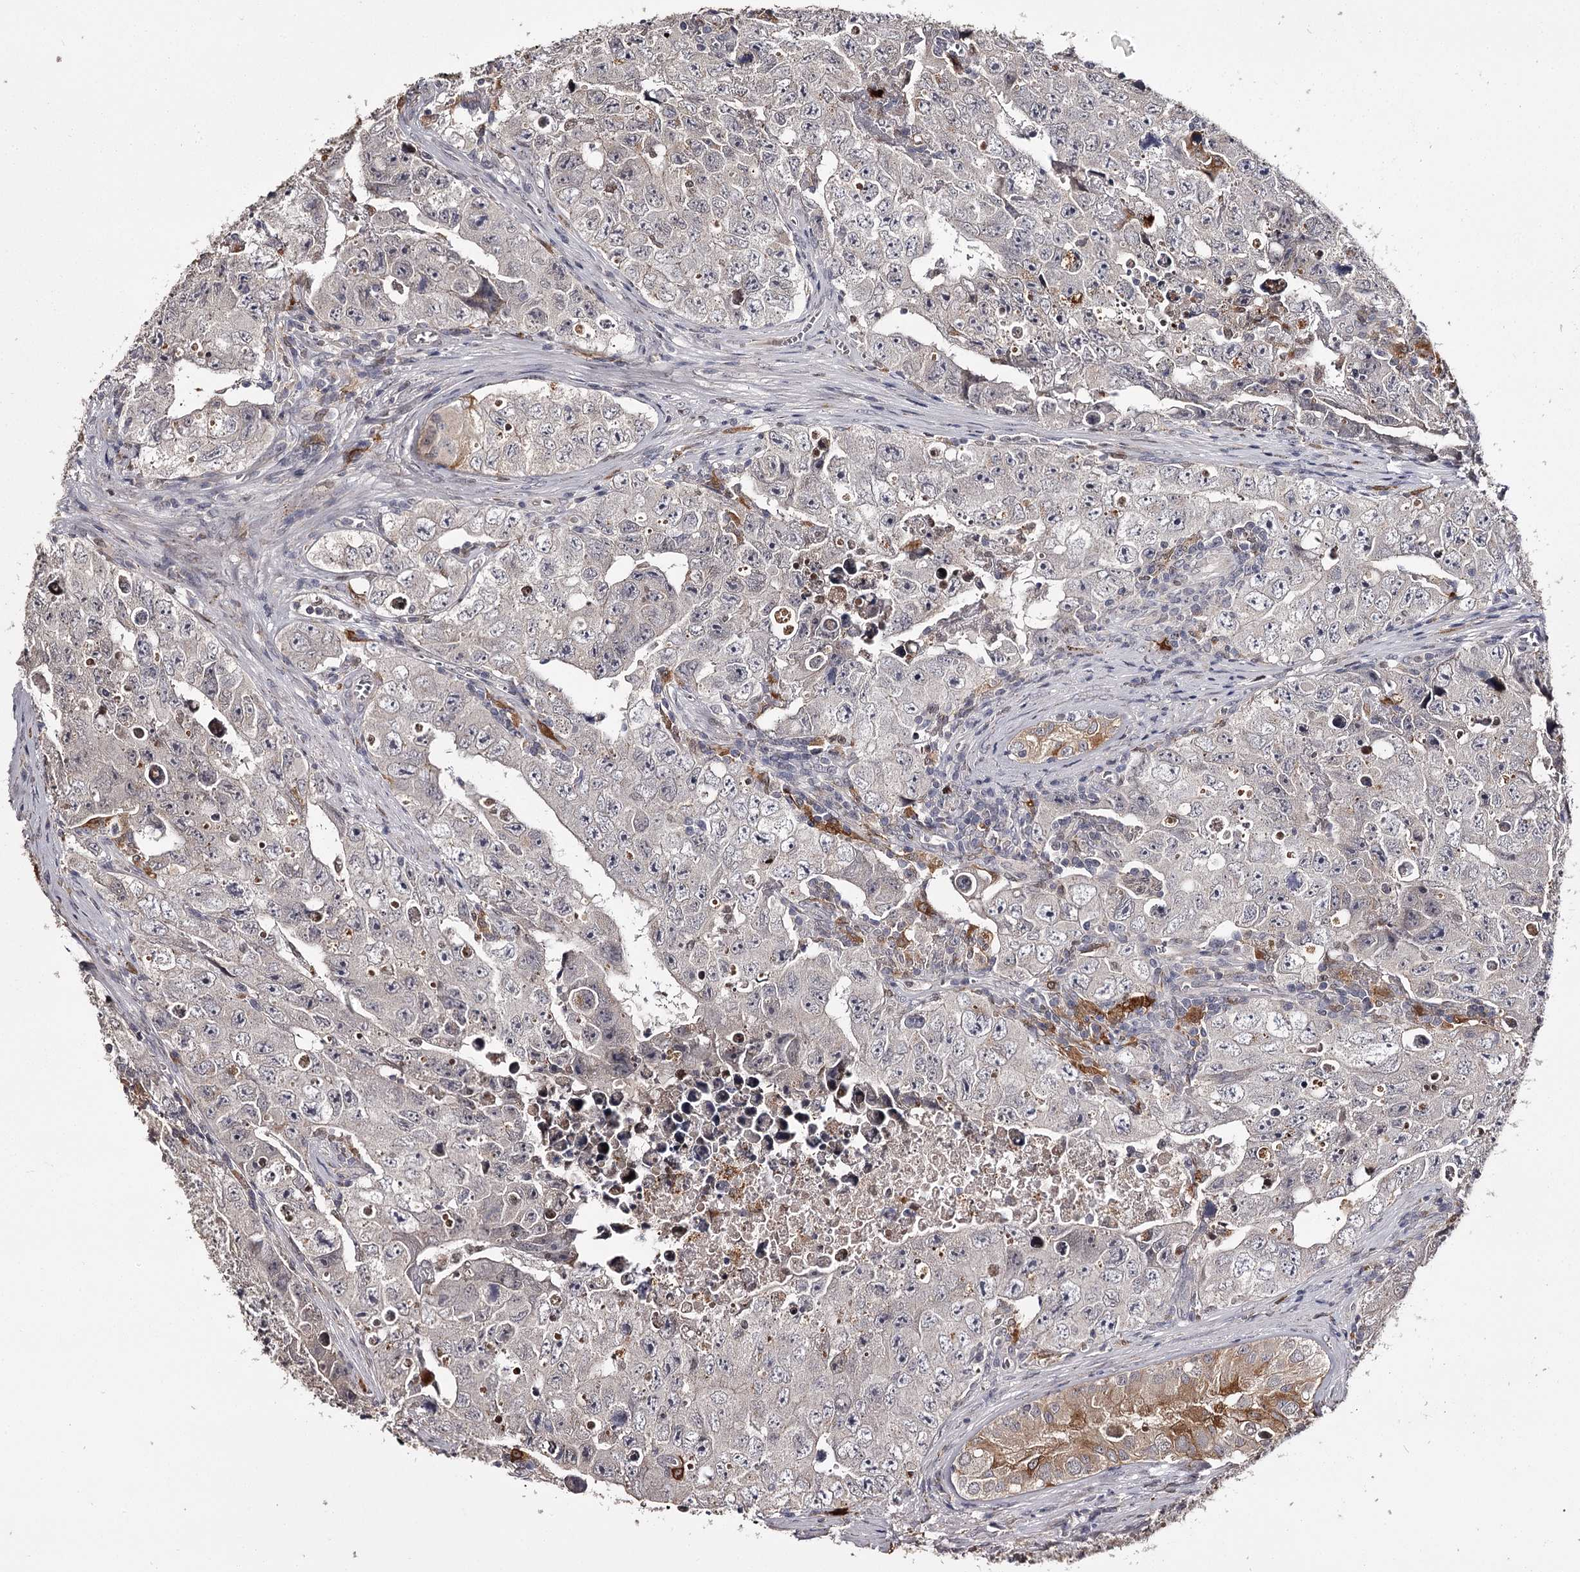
{"staining": {"intensity": "negative", "quantity": "none", "location": "none"}, "tissue": "testis cancer", "cell_type": "Tumor cells", "image_type": "cancer", "snomed": [{"axis": "morphology", "description": "Carcinoma, Embryonal, NOS"}, {"axis": "topography", "description": "Testis"}], "caption": "A histopathology image of embryonal carcinoma (testis) stained for a protein exhibits no brown staining in tumor cells.", "gene": "SLC32A1", "patient": {"sex": "male", "age": 17}}